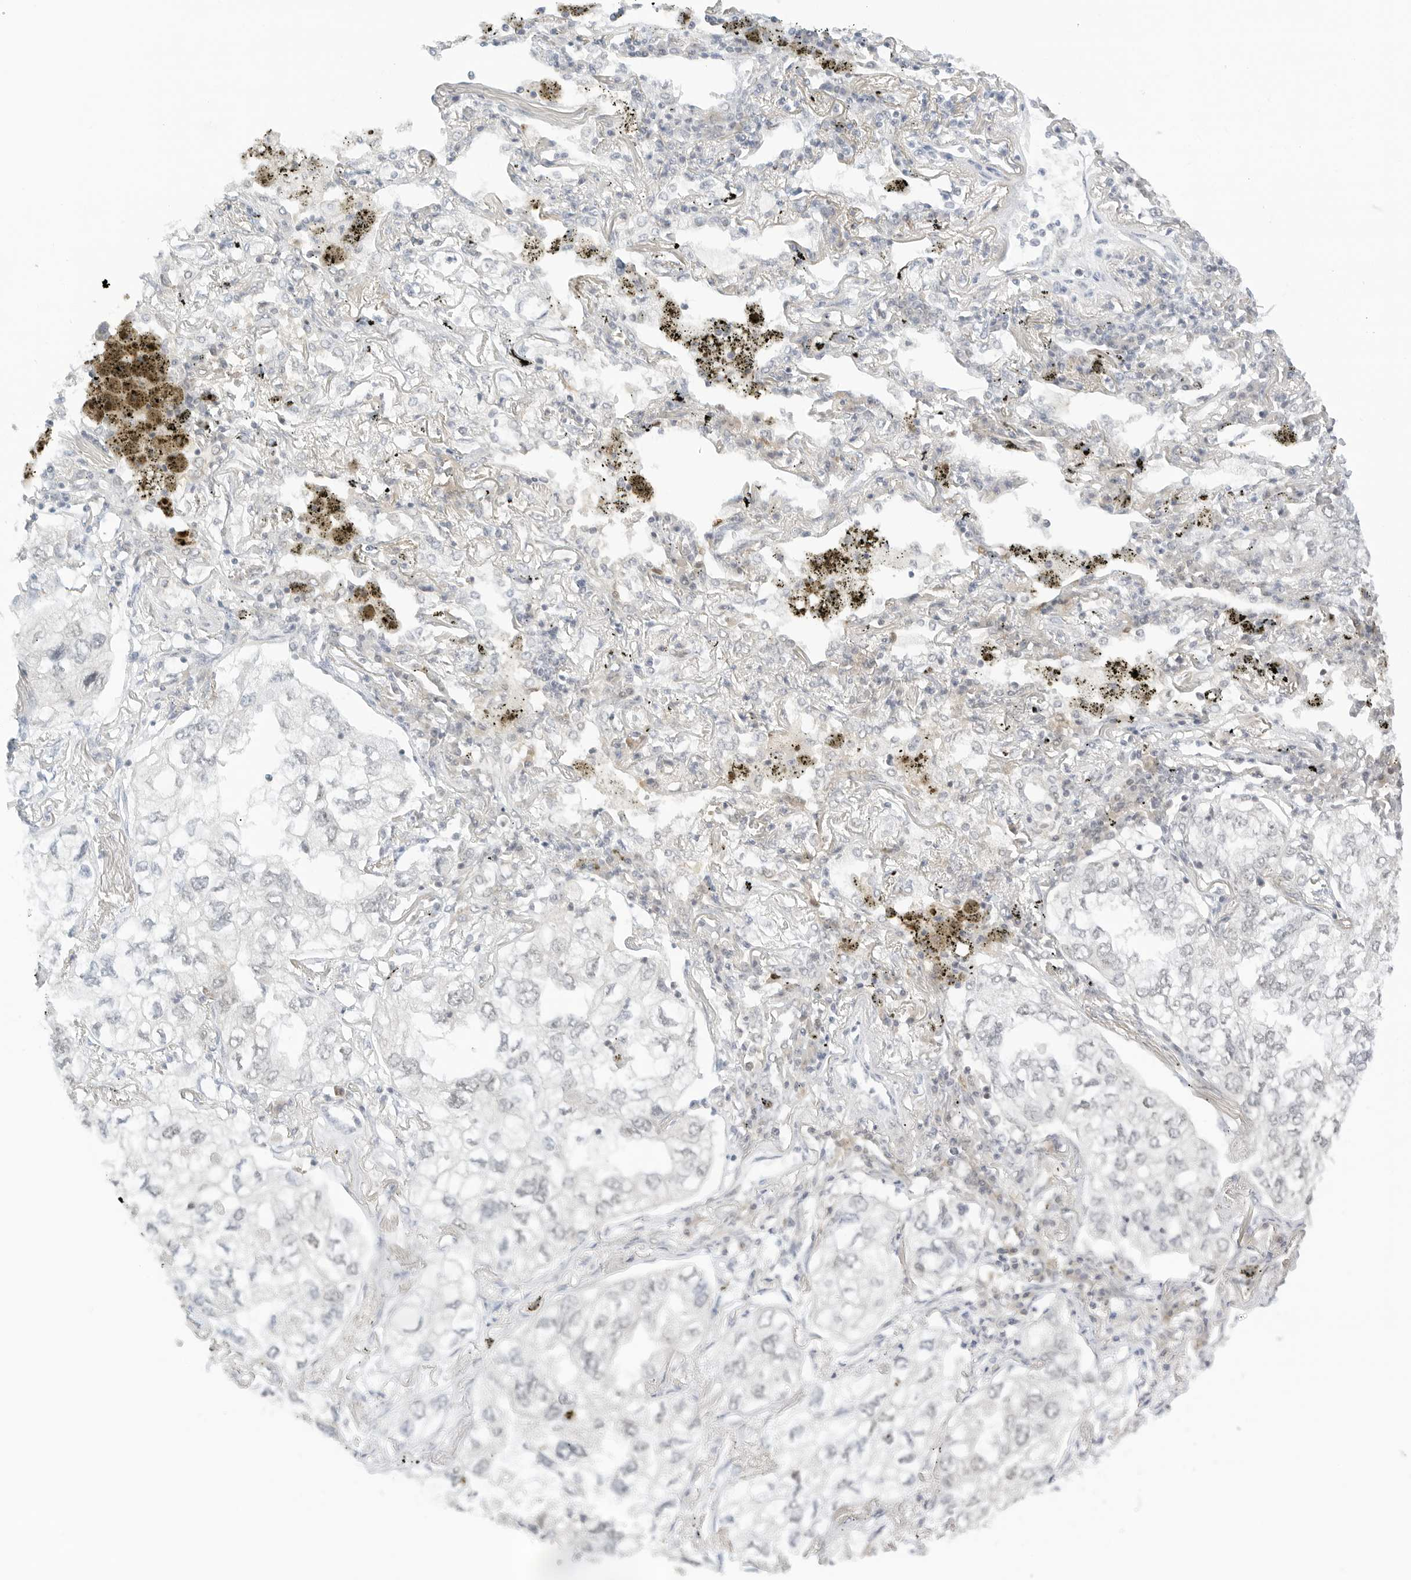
{"staining": {"intensity": "negative", "quantity": "none", "location": "none"}, "tissue": "lung cancer", "cell_type": "Tumor cells", "image_type": "cancer", "snomed": [{"axis": "morphology", "description": "Adenocarcinoma, NOS"}, {"axis": "topography", "description": "Lung"}], "caption": "Immunohistochemical staining of lung cancer (adenocarcinoma) demonstrates no significant staining in tumor cells. (Brightfield microscopy of DAB (3,3'-diaminobenzidine) IHC at high magnification).", "gene": "NEO1", "patient": {"sex": "male", "age": 65}}